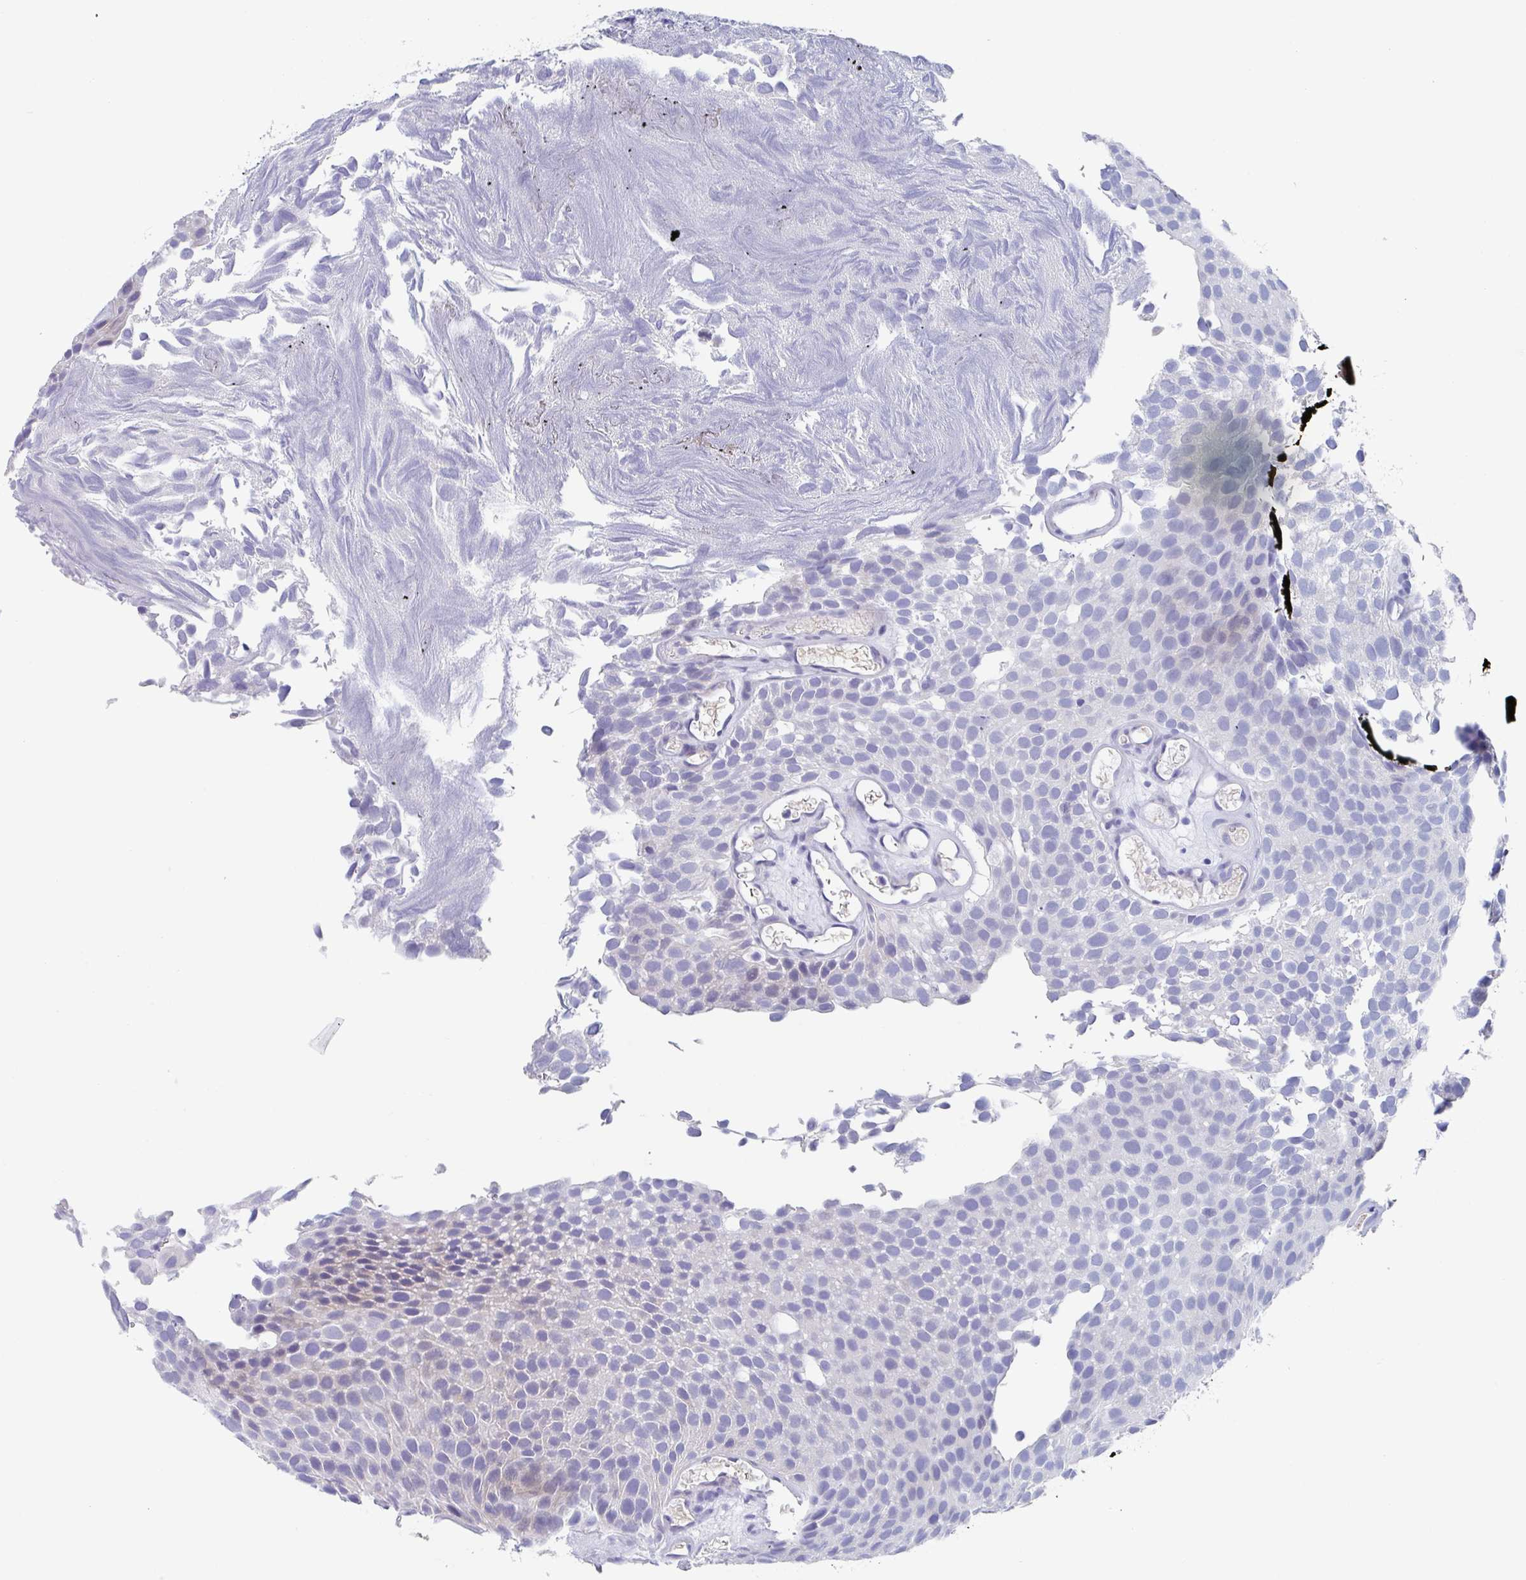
{"staining": {"intensity": "negative", "quantity": "none", "location": "none"}, "tissue": "urothelial cancer", "cell_type": "Tumor cells", "image_type": "cancer", "snomed": [{"axis": "morphology", "description": "Urothelial carcinoma, Low grade"}, {"axis": "topography", "description": "Urinary bladder"}], "caption": "Urothelial cancer stained for a protein using immunohistochemistry (IHC) shows no expression tumor cells.", "gene": "ZPBP", "patient": {"sex": "male", "age": 89}}